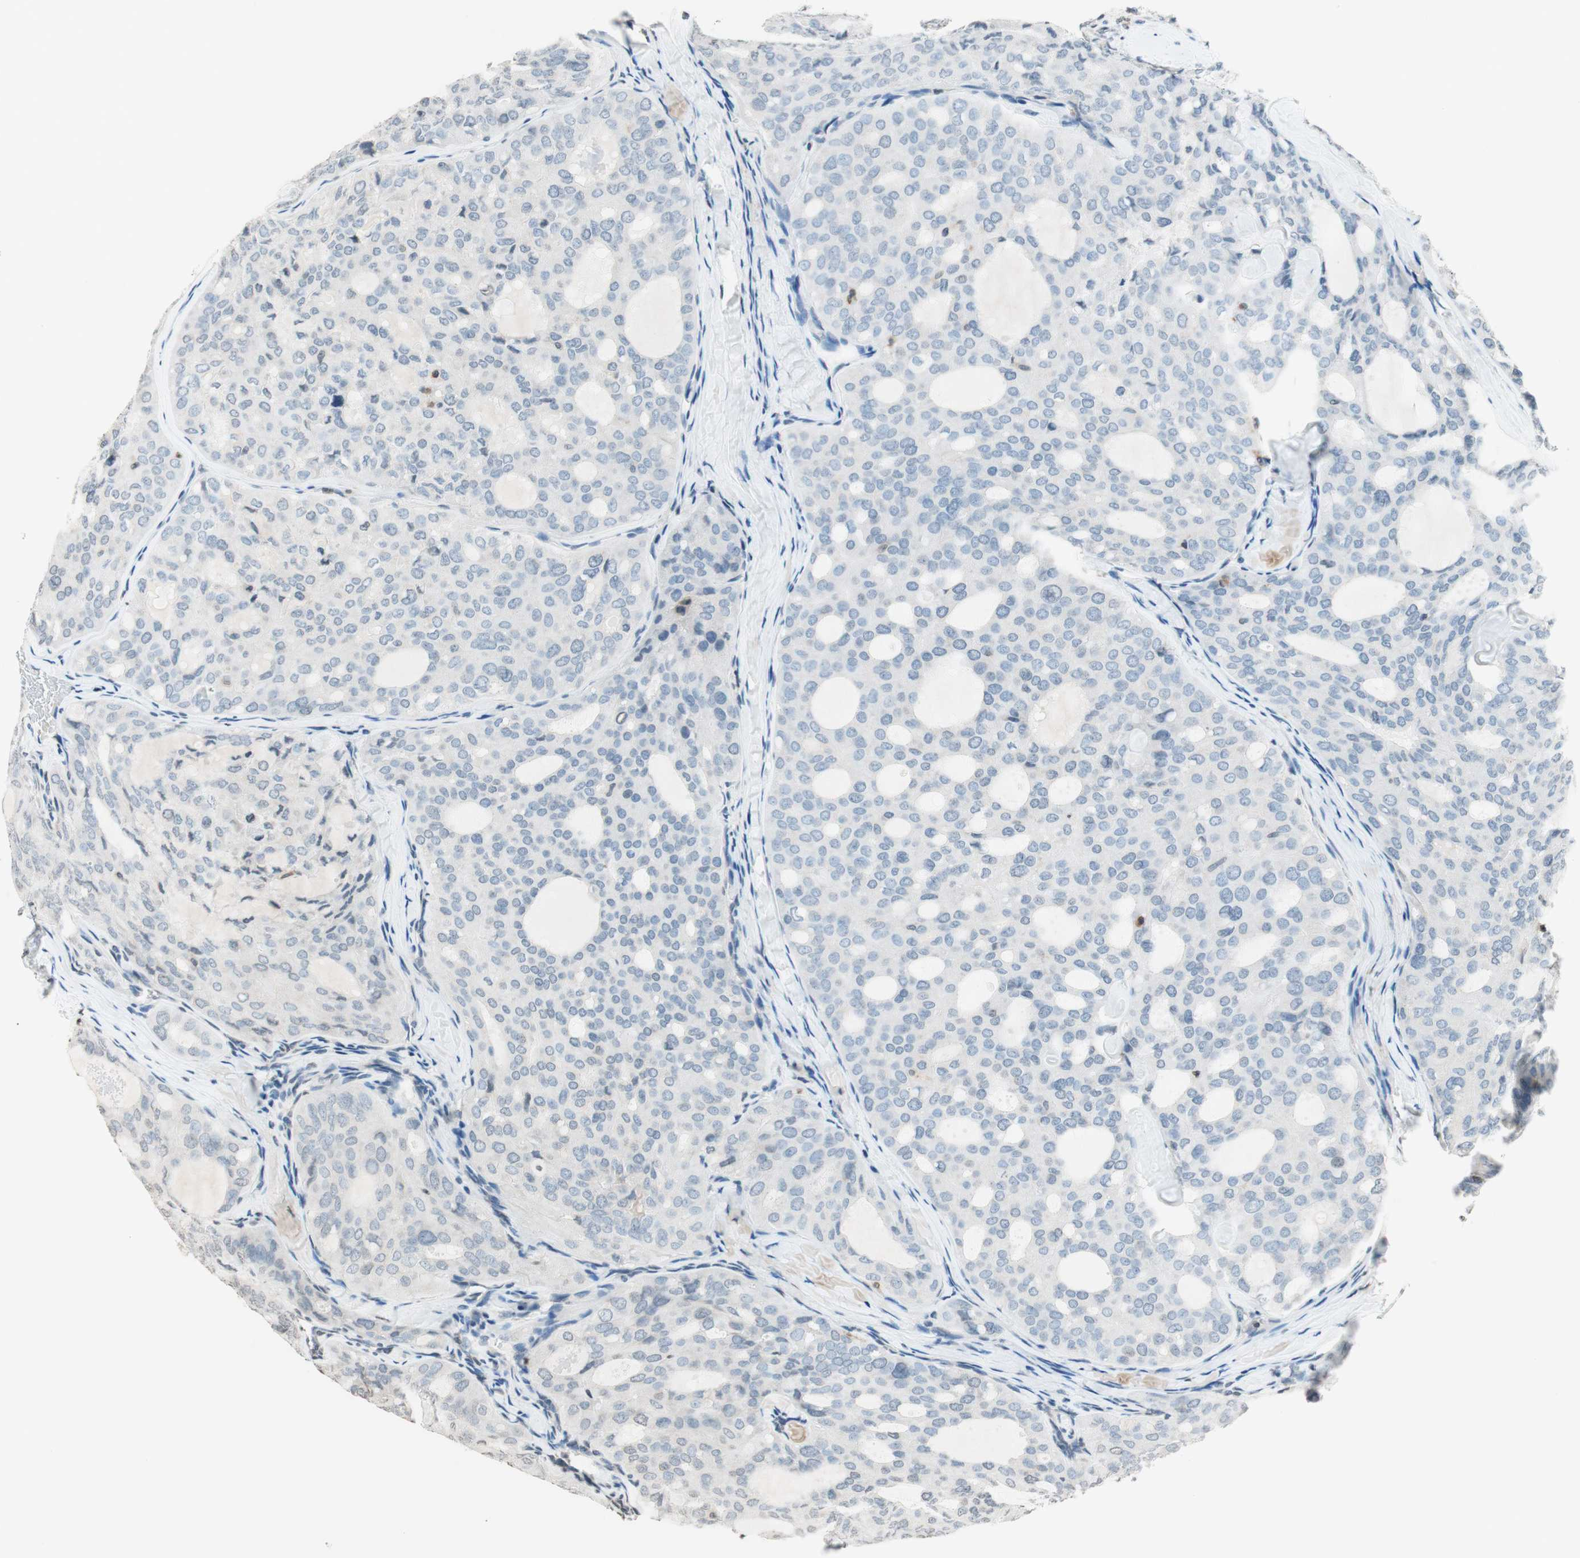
{"staining": {"intensity": "negative", "quantity": "none", "location": "none"}, "tissue": "thyroid cancer", "cell_type": "Tumor cells", "image_type": "cancer", "snomed": [{"axis": "morphology", "description": "Follicular adenoma carcinoma, NOS"}, {"axis": "topography", "description": "Thyroid gland"}], "caption": "A micrograph of human follicular adenoma carcinoma (thyroid) is negative for staining in tumor cells.", "gene": "WIPF1", "patient": {"sex": "male", "age": 75}}